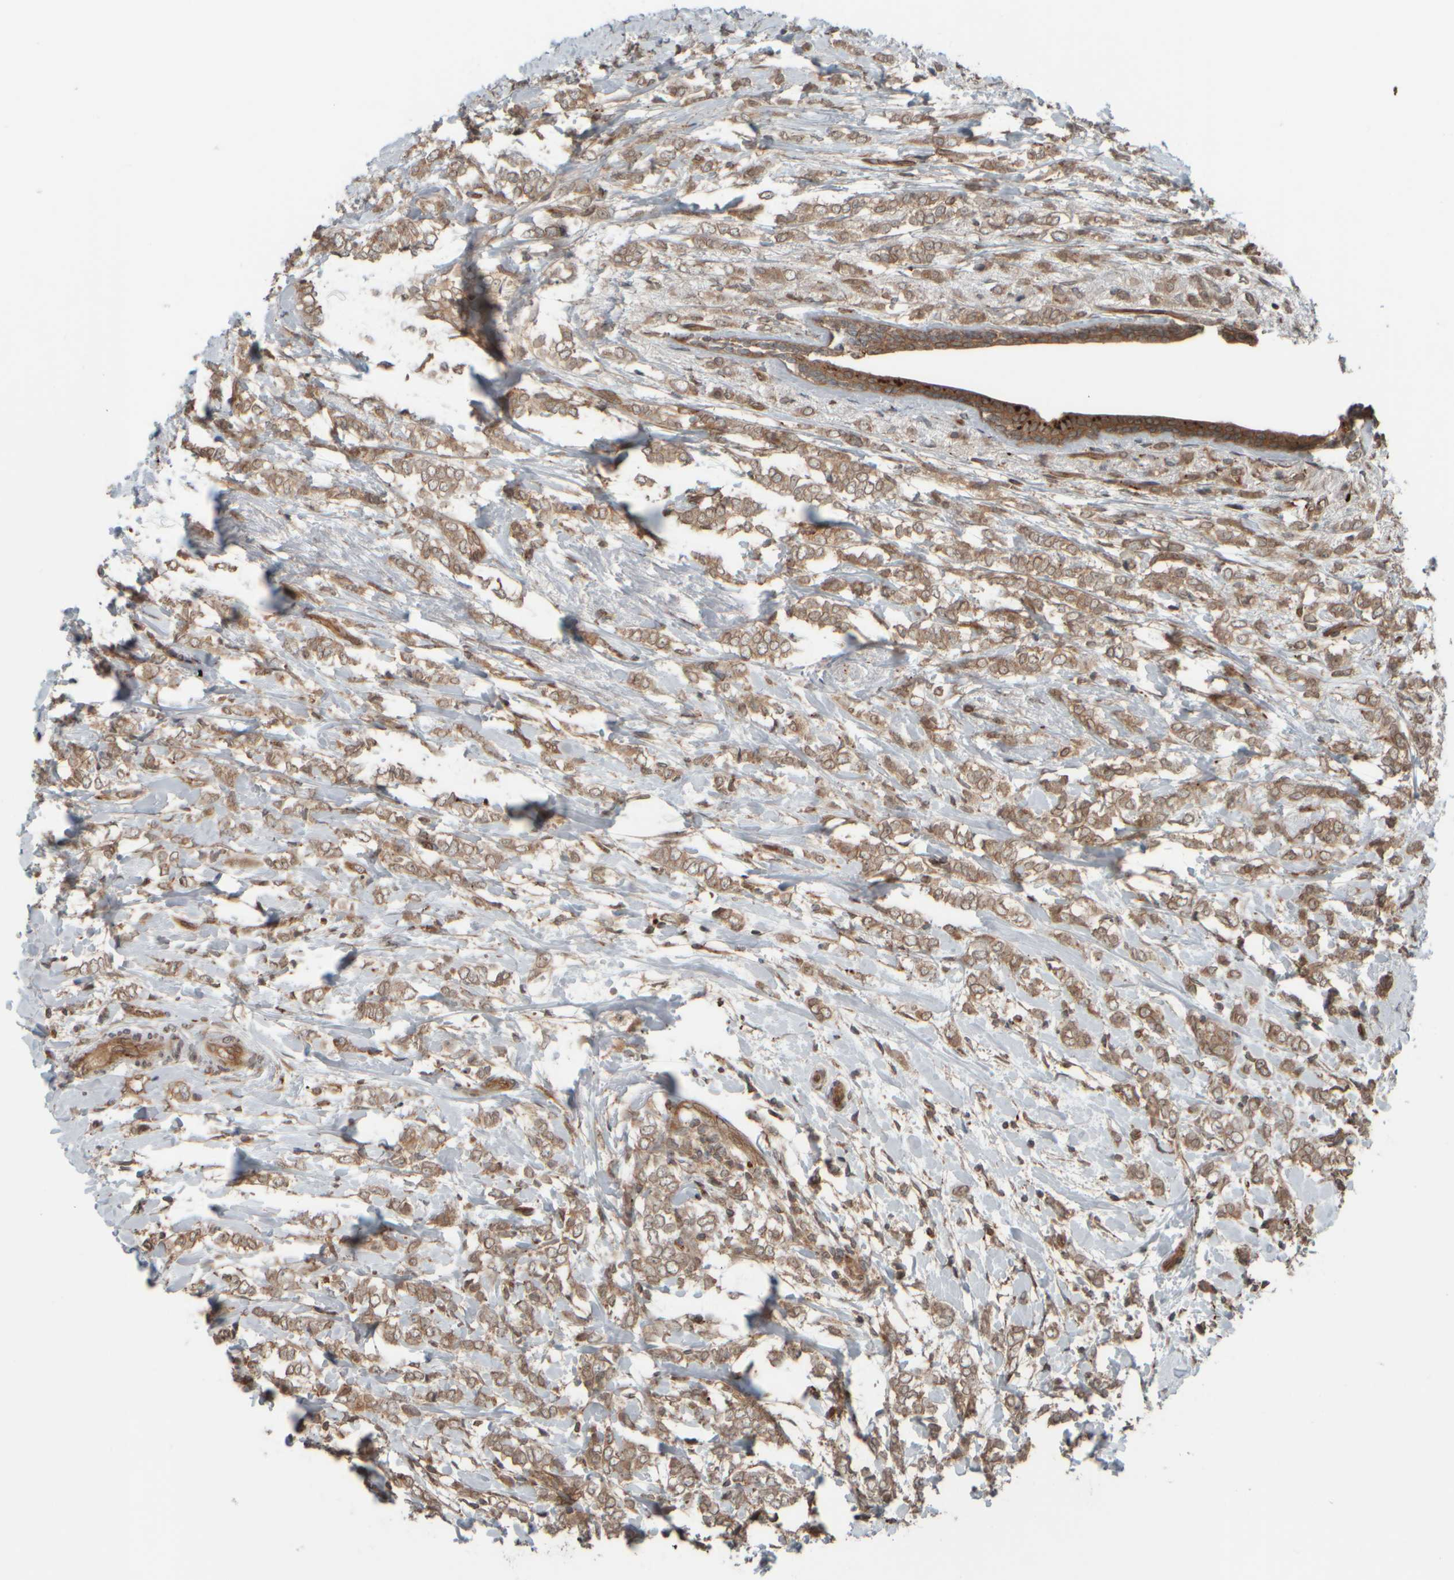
{"staining": {"intensity": "moderate", "quantity": ">75%", "location": "cytoplasmic/membranous"}, "tissue": "breast cancer", "cell_type": "Tumor cells", "image_type": "cancer", "snomed": [{"axis": "morphology", "description": "Normal tissue, NOS"}, {"axis": "morphology", "description": "Lobular carcinoma"}, {"axis": "topography", "description": "Breast"}], "caption": "A micrograph showing moderate cytoplasmic/membranous staining in approximately >75% of tumor cells in lobular carcinoma (breast), as visualized by brown immunohistochemical staining.", "gene": "GIGYF1", "patient": {"sex": "female", "age": 47}}